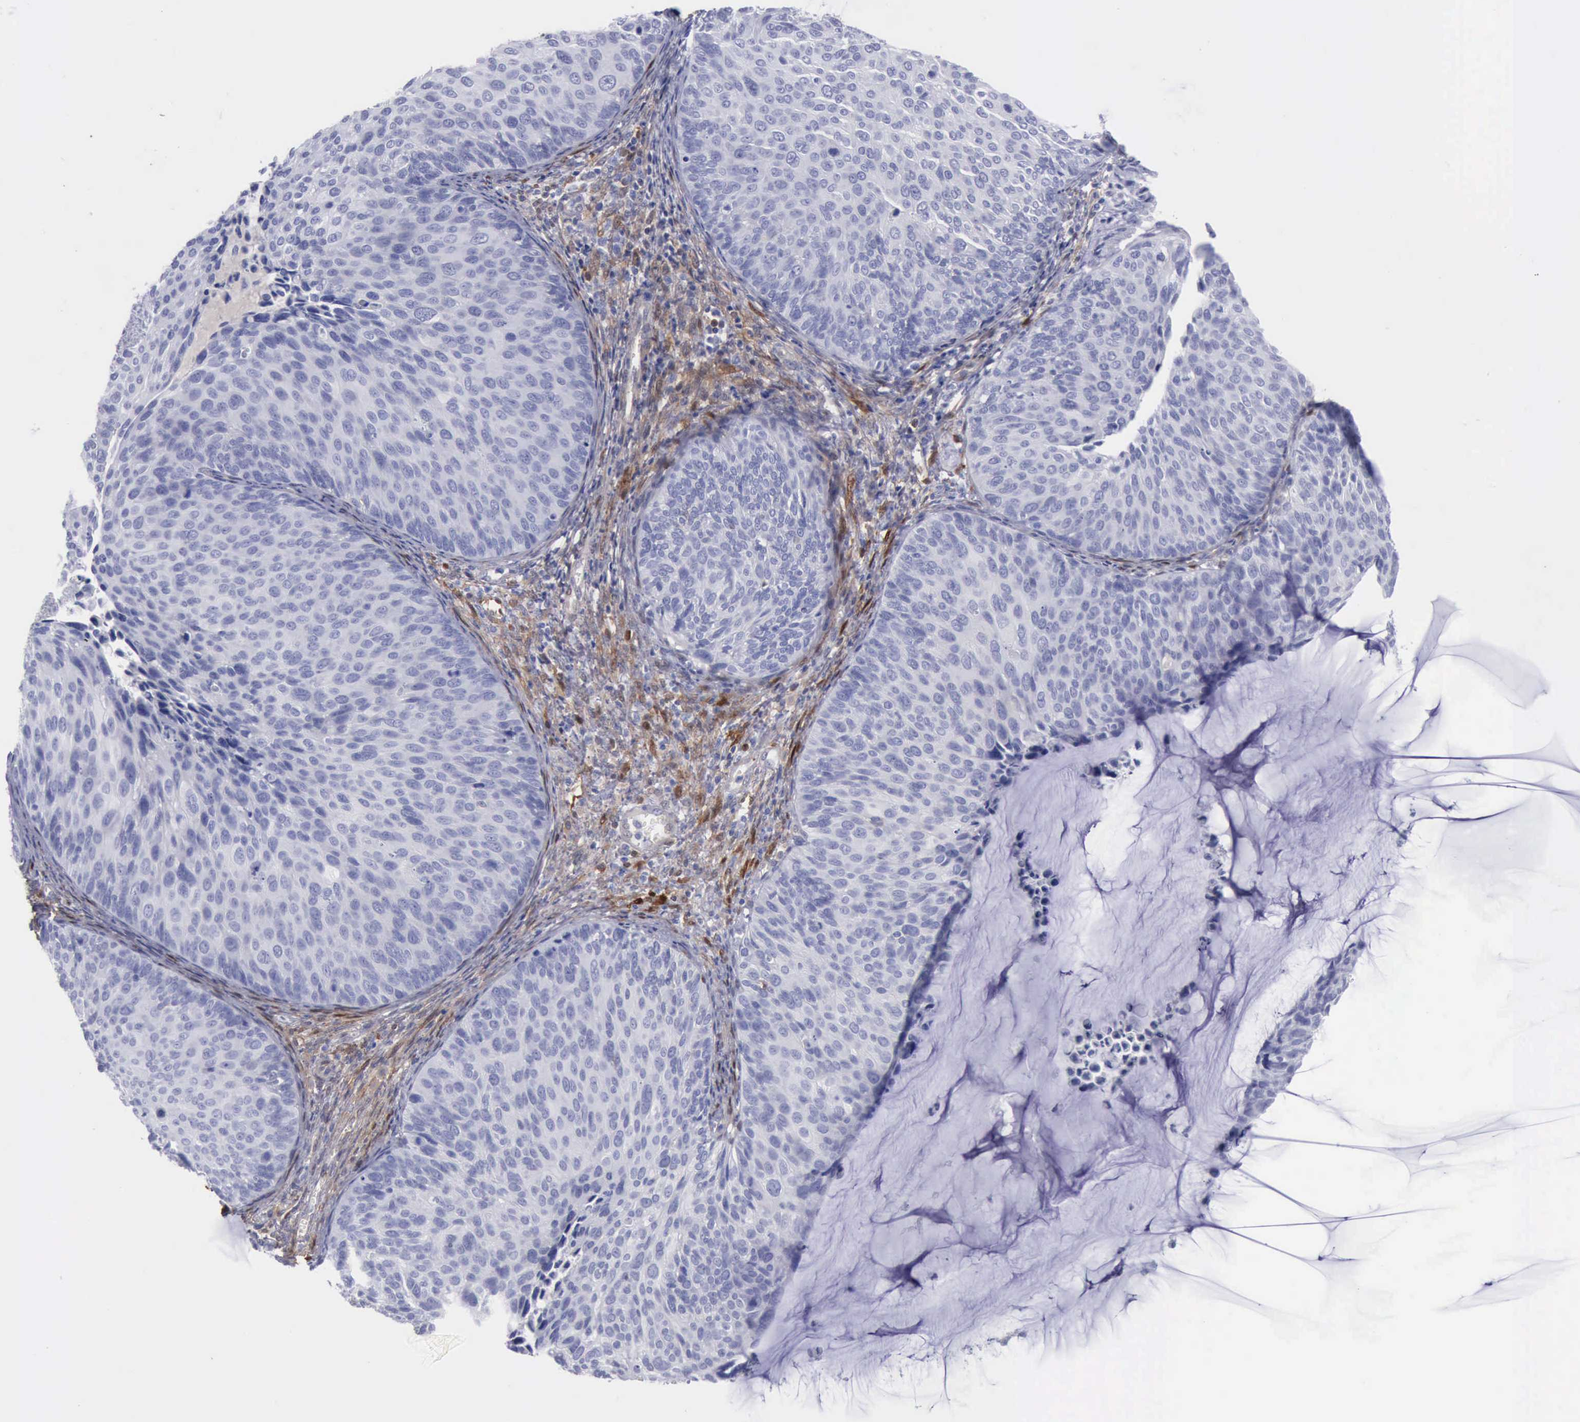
{"staining": {"intensity": "negative", "quantity": "none", "location": "none"}, "tissue": "cervical cancer", "cell_type": "Tumor cells", "image_type": "cancer", "snomed": [{"axis": "morphology", "description": "Squamous cell carcinoma, NOS"}, {"axis": "topography", "description": "Cervix"}], "caption": "High magnification brightfield microscopy of cervical squamous cell carcinoma stained with DAB (brown) and counterstained with hematoxylin (blue): tumor cells show no significant staining. (DAB IHC, high magnification).", "gene": "FHL1", "patient": {"sex": "female", "age": 36}}